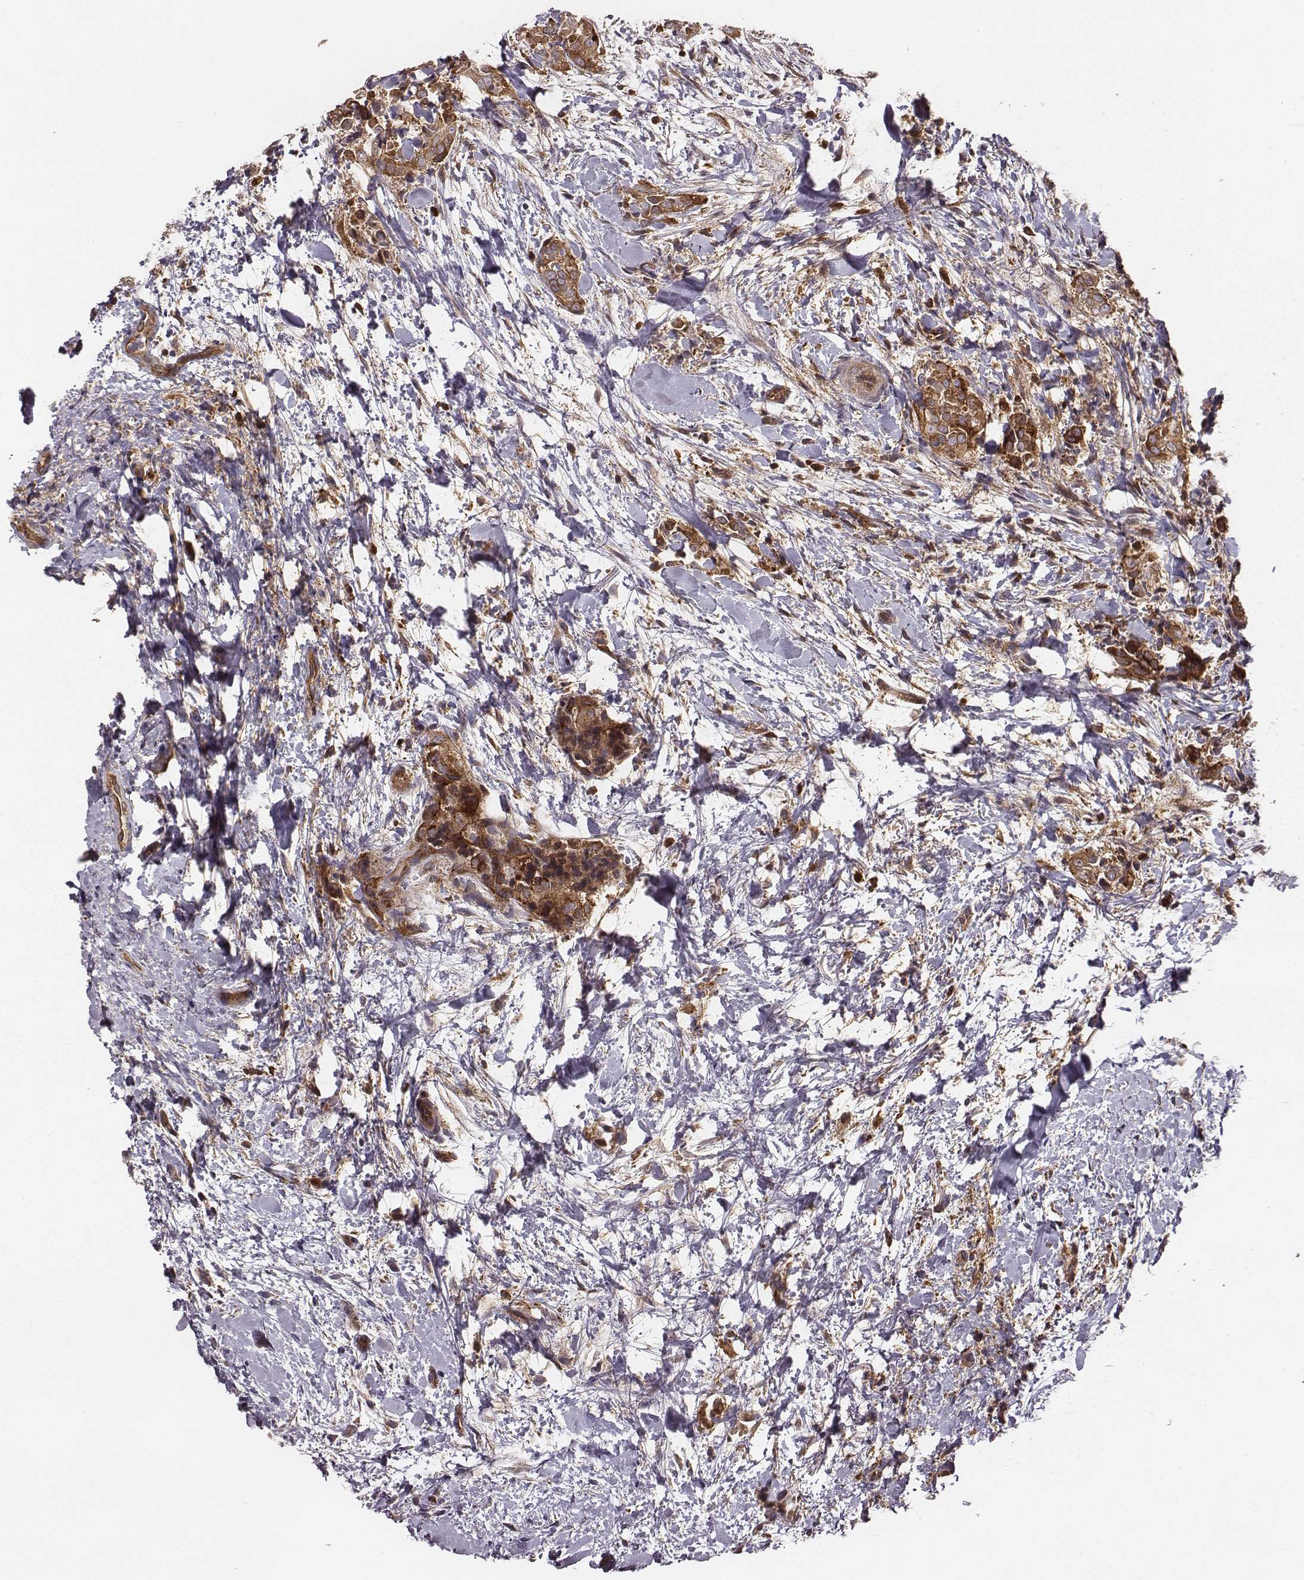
{"staining": {"intensity": "strong", "quantity": ">75%", "location": "cytoplasmic/membranous"}, "tissue": "thyroid cancer", "cell_type": "Tumor cells", "image_type": "cancer", "snomed": [{"axis": "morphology", "description": "Papillary adenocarcinoma, NOS"}, {"axis": "topography", "description": "Thyroid gland"}], "caption": "This photomicrograph reveals thyroid cancer stained with IHC to label a protein in brown. The cytoplasmic/membranous of tumor cells show strong positivity for the protein. Nuclei are counter-stained blue.", "gene": "VPS26A", "patient": {"sex": "male", "age": 61}}